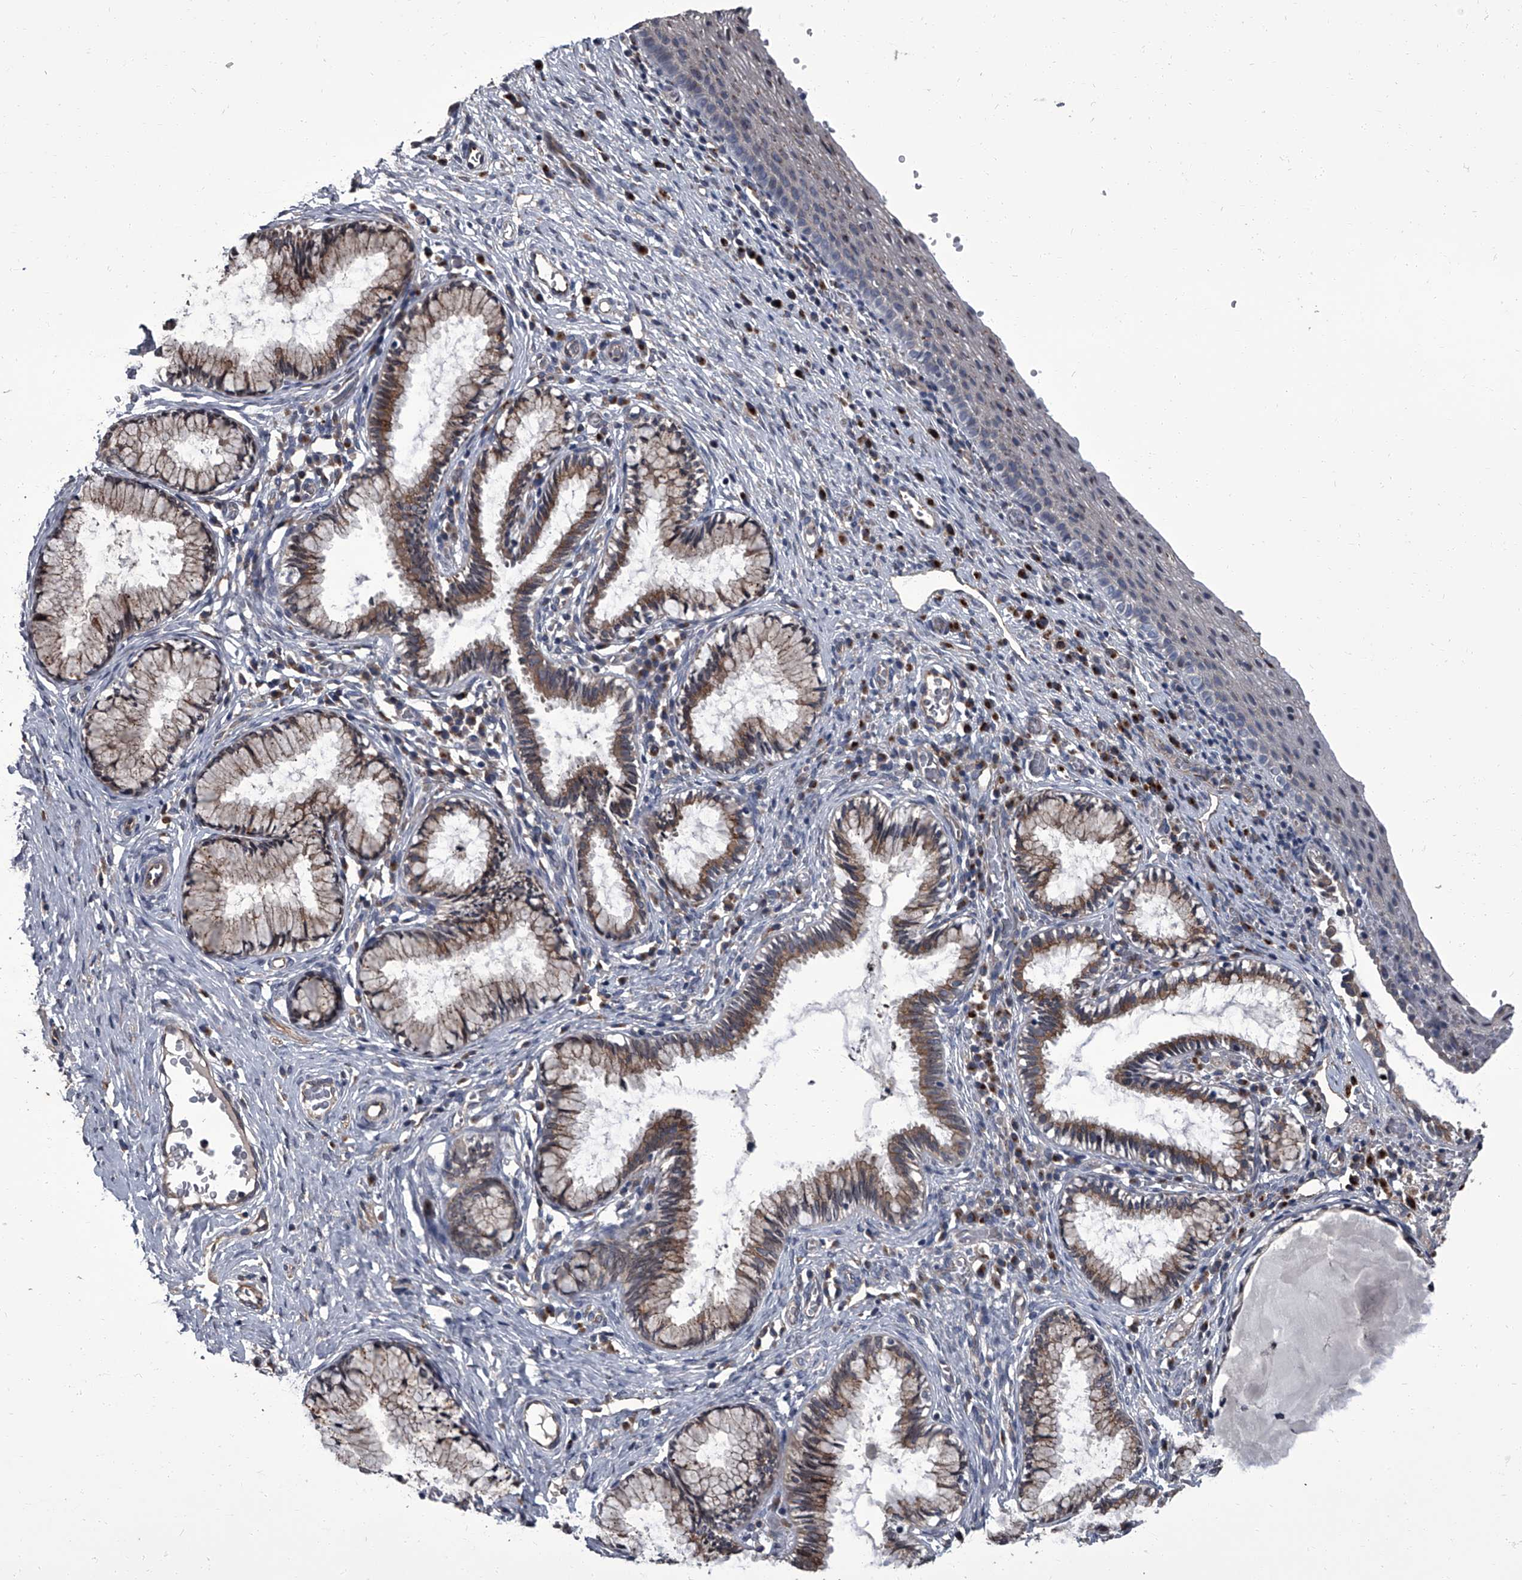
{"staining": {"intensity": "moderate", "quantity": "25%-75%", "location": "cytoplasmic/membranous"}, "tissue": "cervix", "cell_type": "Glandular cells", "image_type": "normal", "snomed": [{"axis": "morphology", "description": "Normal tissue, NOS"}, {"axis": "topography", "description": "Cervix"}], "caption": "This image exhibits immunohistochemistry staining of unremarkable human cervix, with medium moderate cytoplasmic/membranous positivity in approximately 25%-75% of glandular cells.", "gene": "SIRT4", "patient": {"sex": "female", "age": 27}}